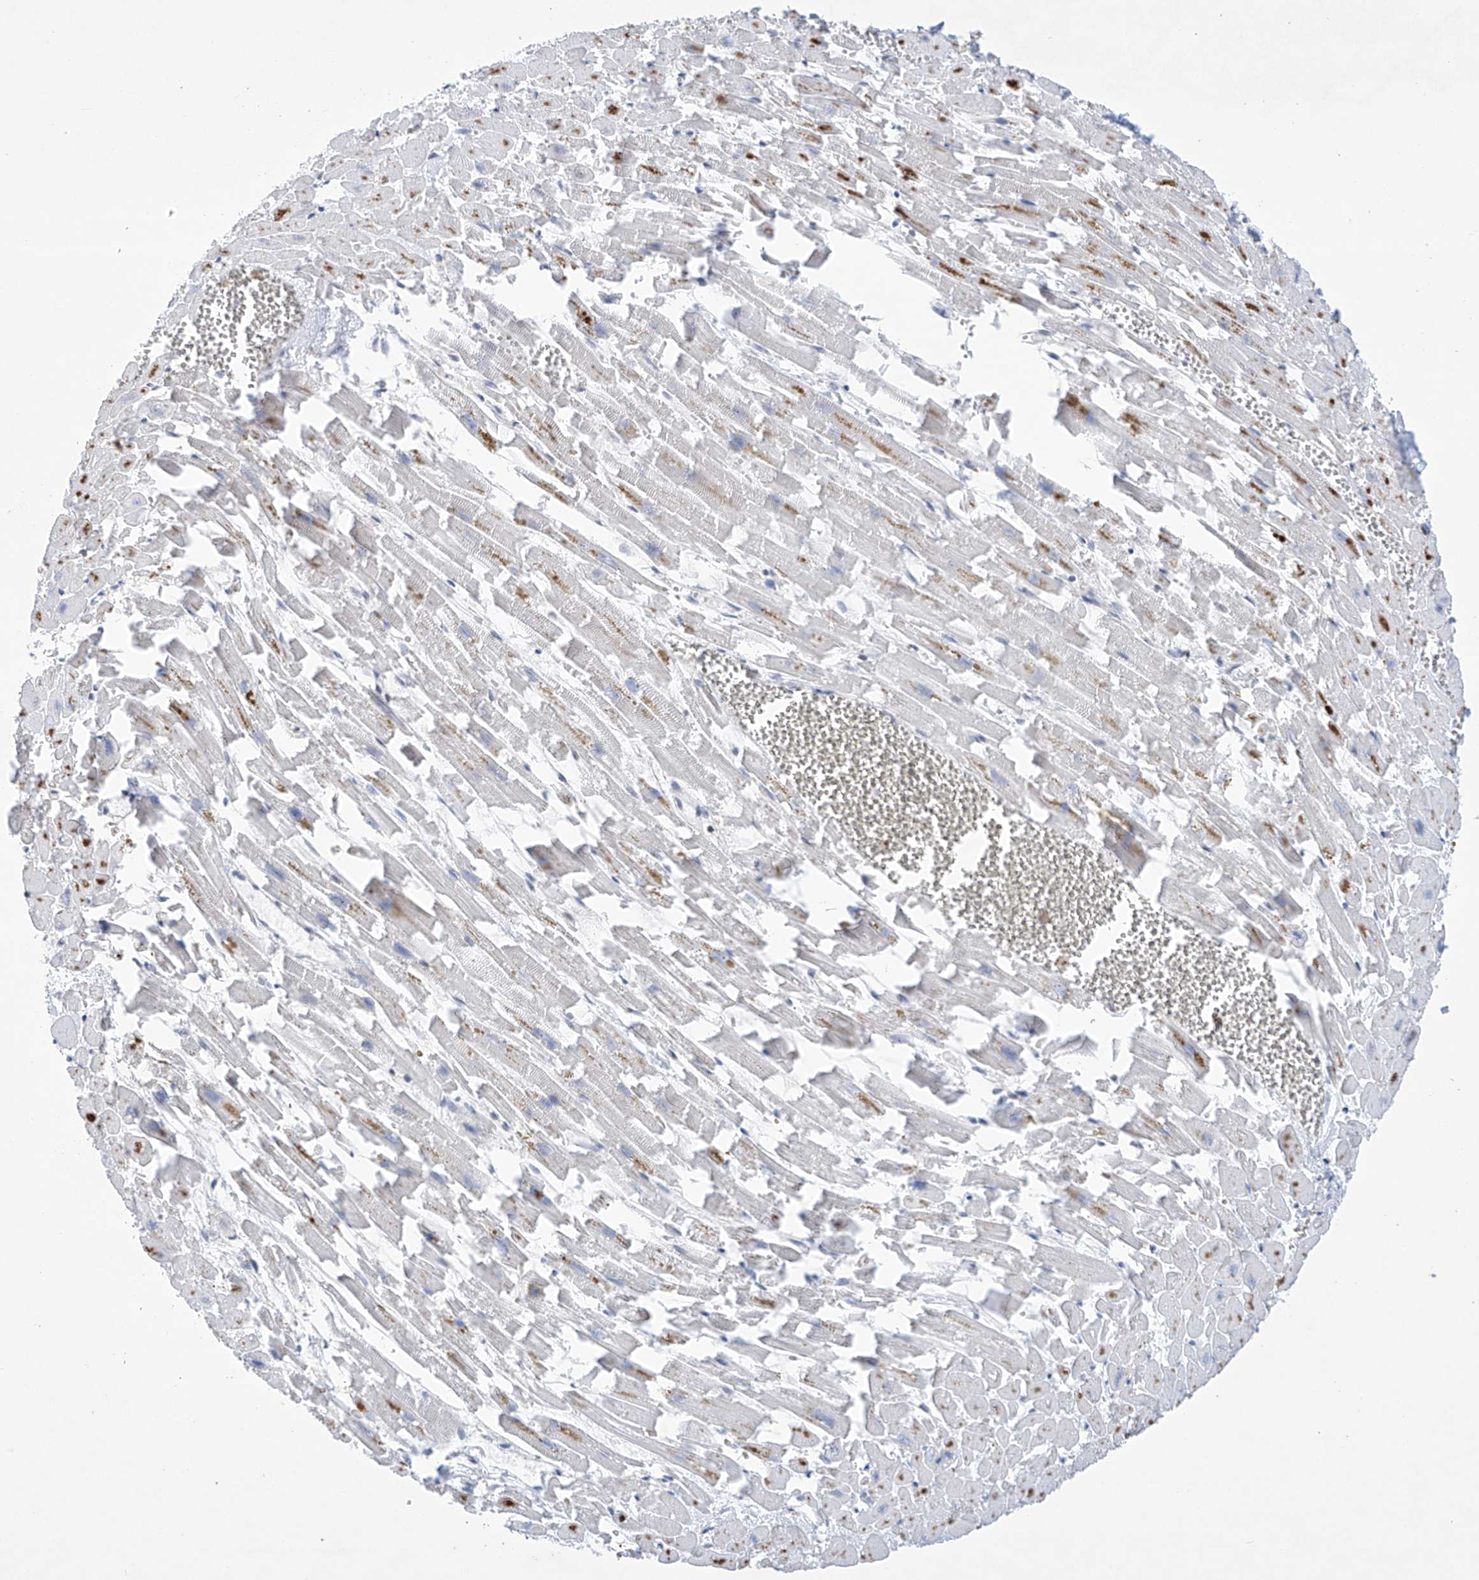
{"staining": {"intensity": "moderate", "quantity": "<25%", "location": "cytoplasmic/membranous"}, "tissue": "heart muscle", "cell_type": "Cardiomyocytes", "image_type": "normal", "snomed": [{"axis": "morphology", "description": "Normal tissue, NOS"}, {"axis": "topography", "description": "Heart"}], "caption": "Immunohistochemical staining of unremarkable human heart muscle exhibits moderate cytoplasmic/membranous protein expression in about <25% of cardiomyocytes. (IHC, brightfield microscopy, high magnification).", "gene": "MSL3", "patient": {"sex": "female", "age": 64}}